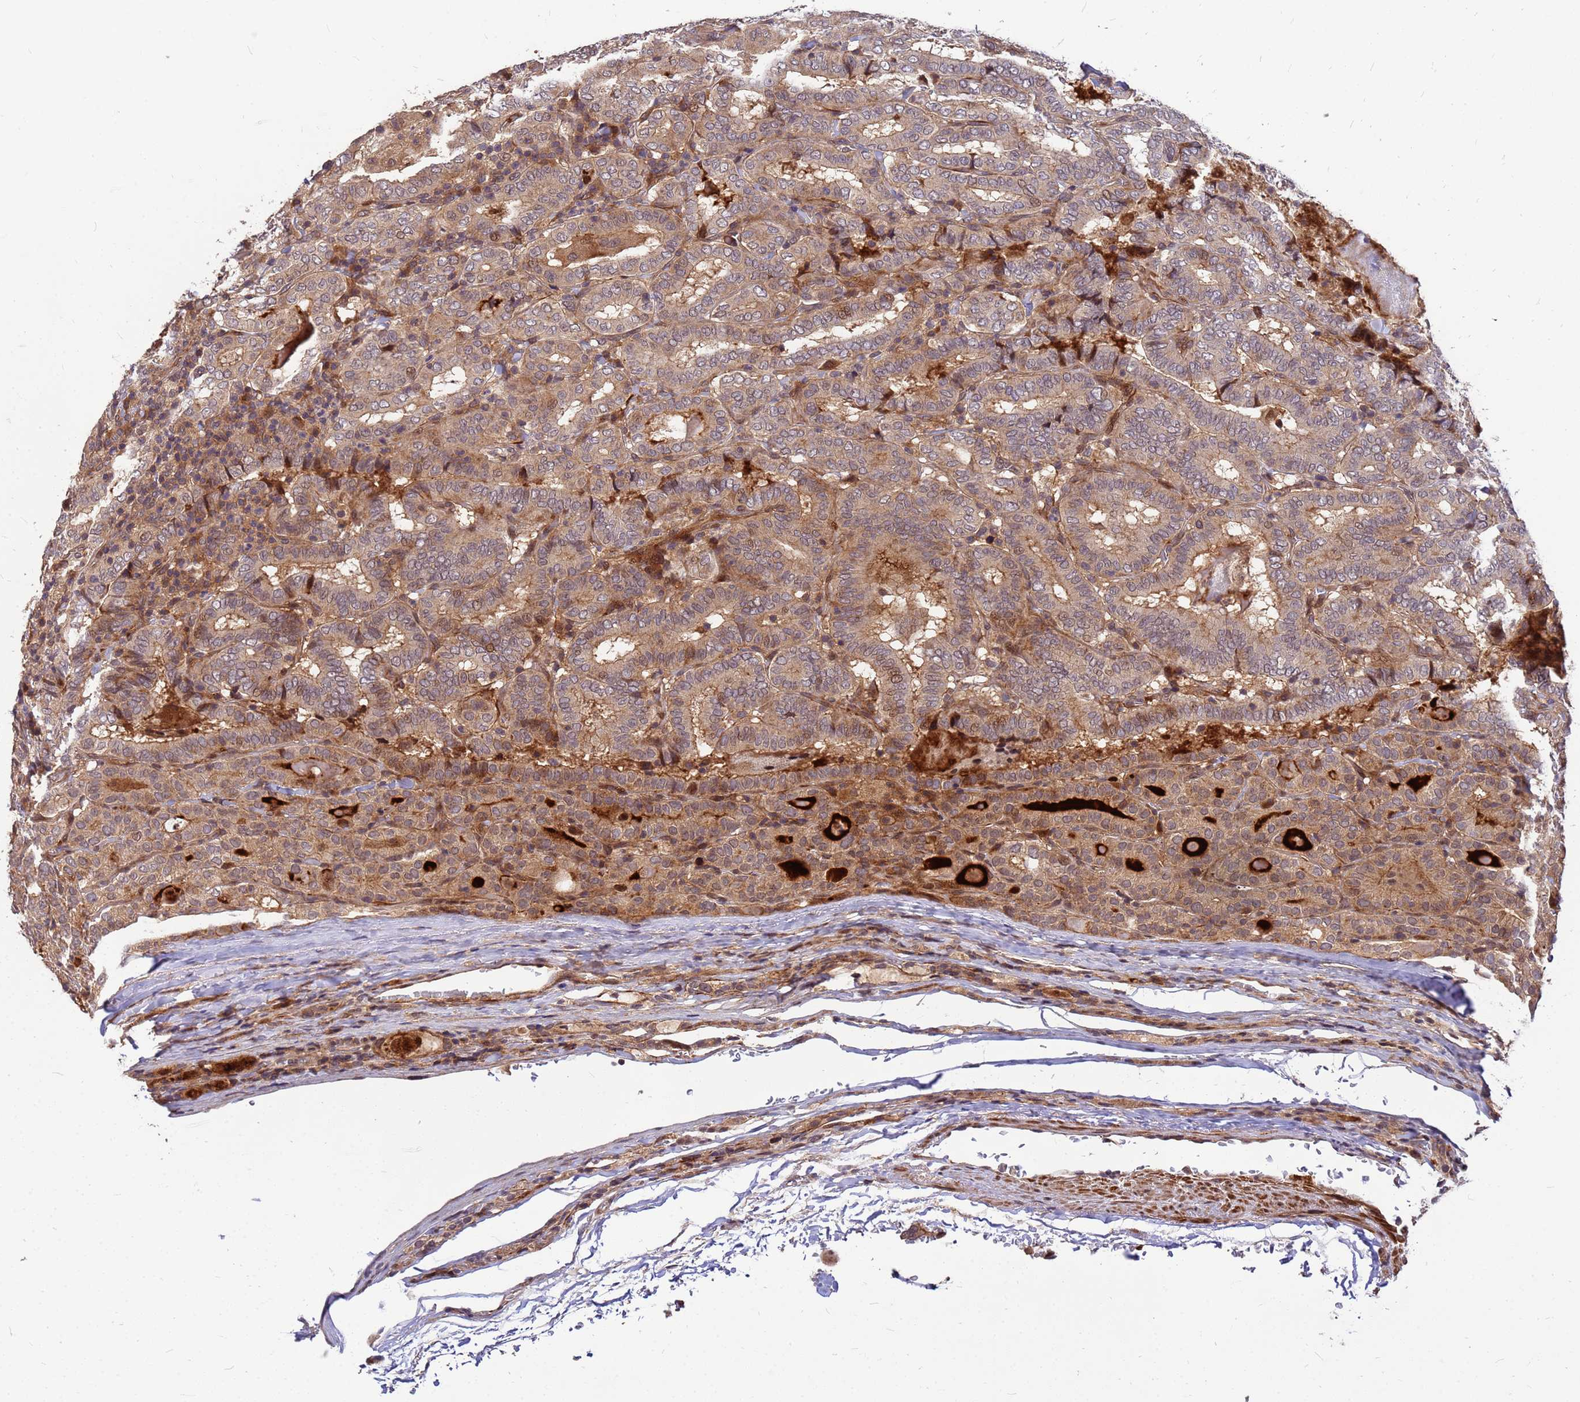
{"staining": {"intensity": "moderate", "quantity": ">75%", "location": "cytoplasmic/membranous"}, "tissue": "thyroid cancer", "cell_type": "Tumor cells", "image_type": "cancer", "snomed": [{"axis": "morphology", "description": "Papillary adenocarcinoma, NOS"}, {"axis": "topography", "description": "Thyroid gland"}], "caption": "Tumor cells exhibit medium levels of moderate cytoplasmic/membranous positivity in about >75% of cells in human thyroid cancer (papillary adenocarcinoma).", "gene": "DUS4L", "patient": {"sex": "female", "age": 72}}